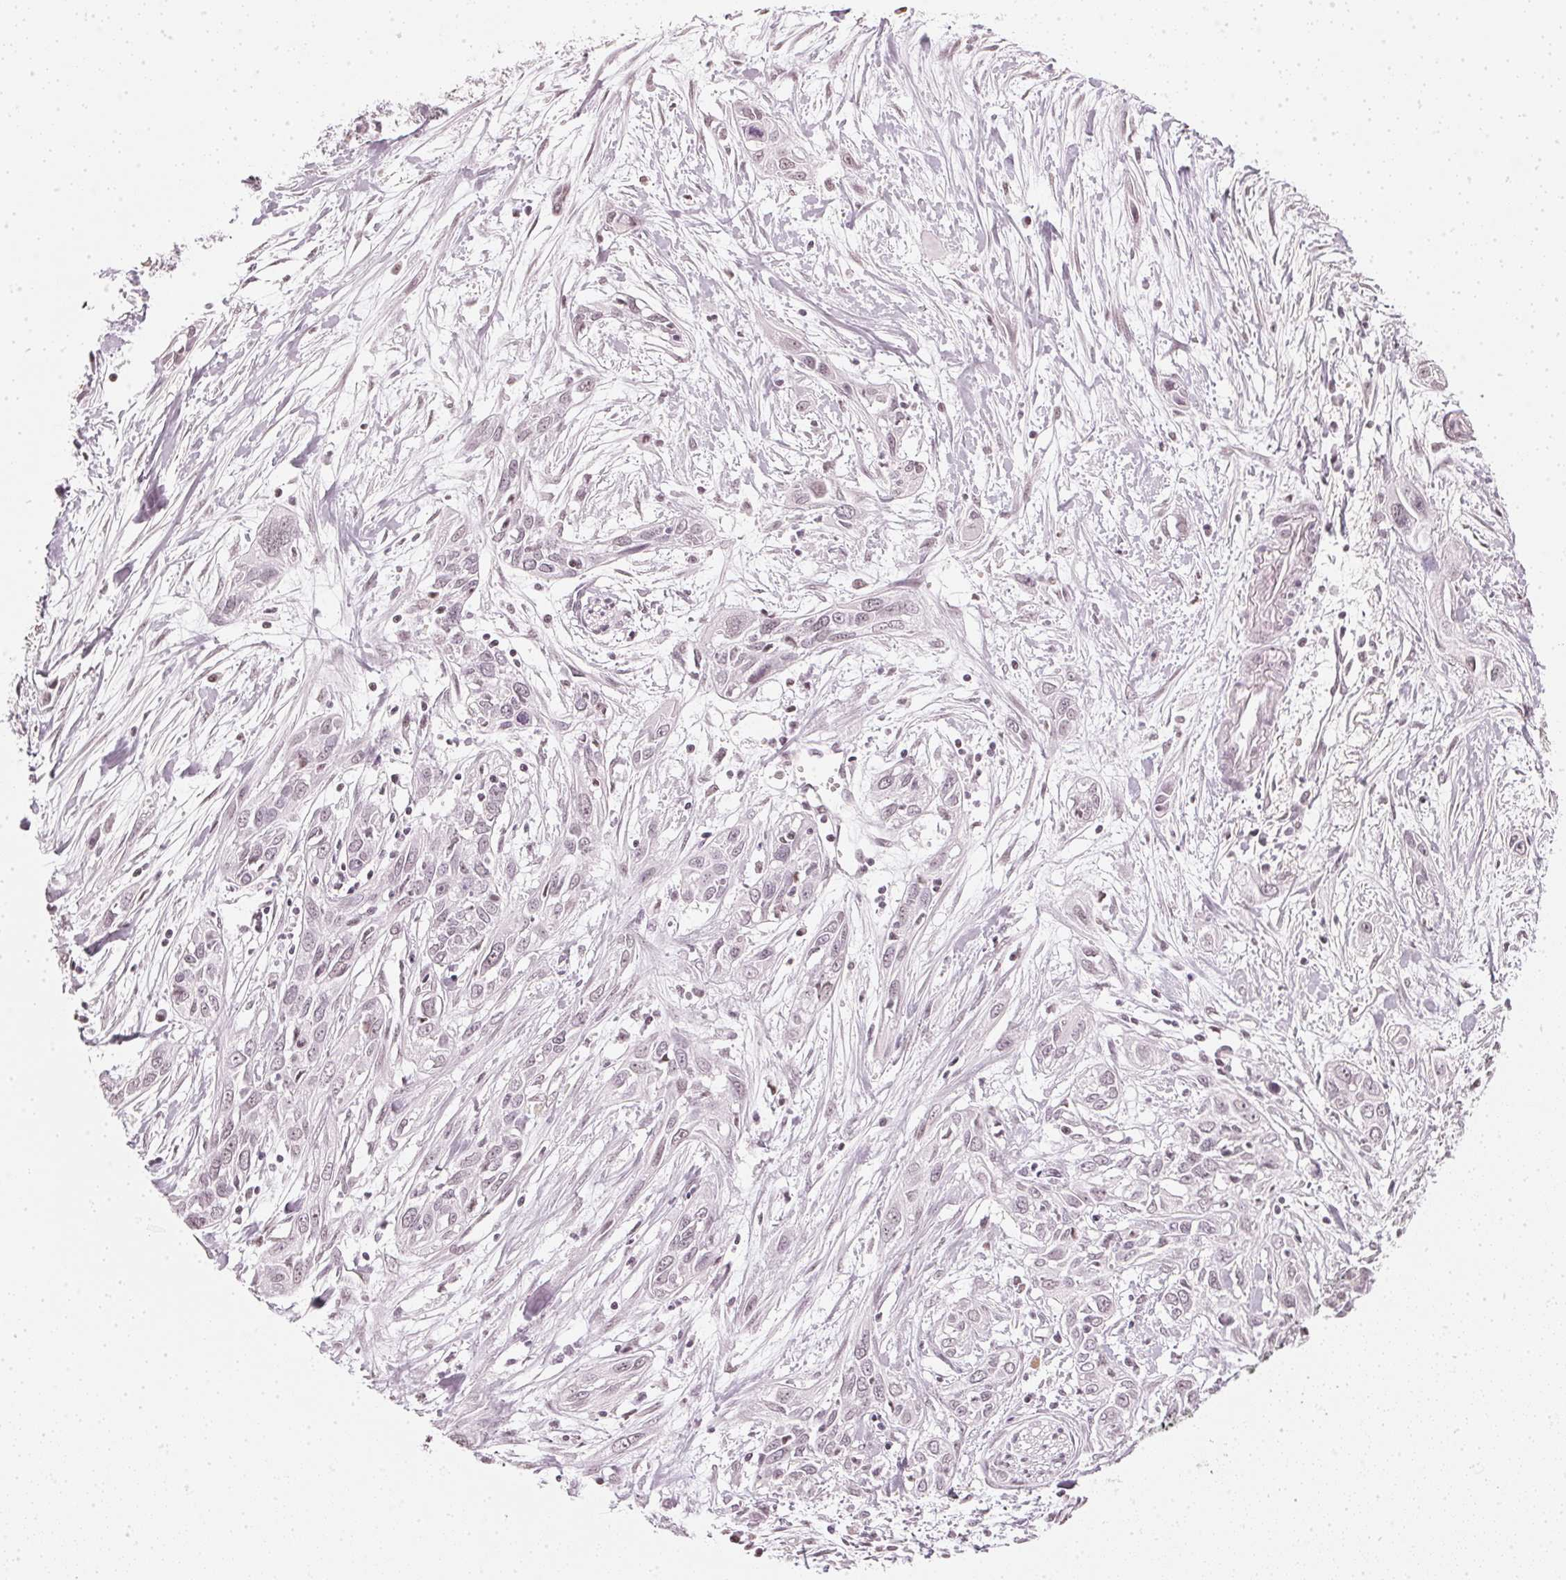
{"staining": {"intensity": "negative", "quantity": "none", "location": "none"}, "tissue": "pancreatic cancer", "cell_type": "Tumor cells", "image_type": "cancer", "snomed": [{"axis": "morphology", "description": "Adenocarcinoma, NOS"}, {"axis": "topography", "description": "Pancreas"}], "caption": "Immunohistochemistry (IHC) photomicrograph of neoplastic tissue: human pancreatic adenocarcinoma stained with DAB reveals no significant protein positivity in tumor cells.", "gene": "DNAJC6", "patient": {"sex": "female", "age": 55}}